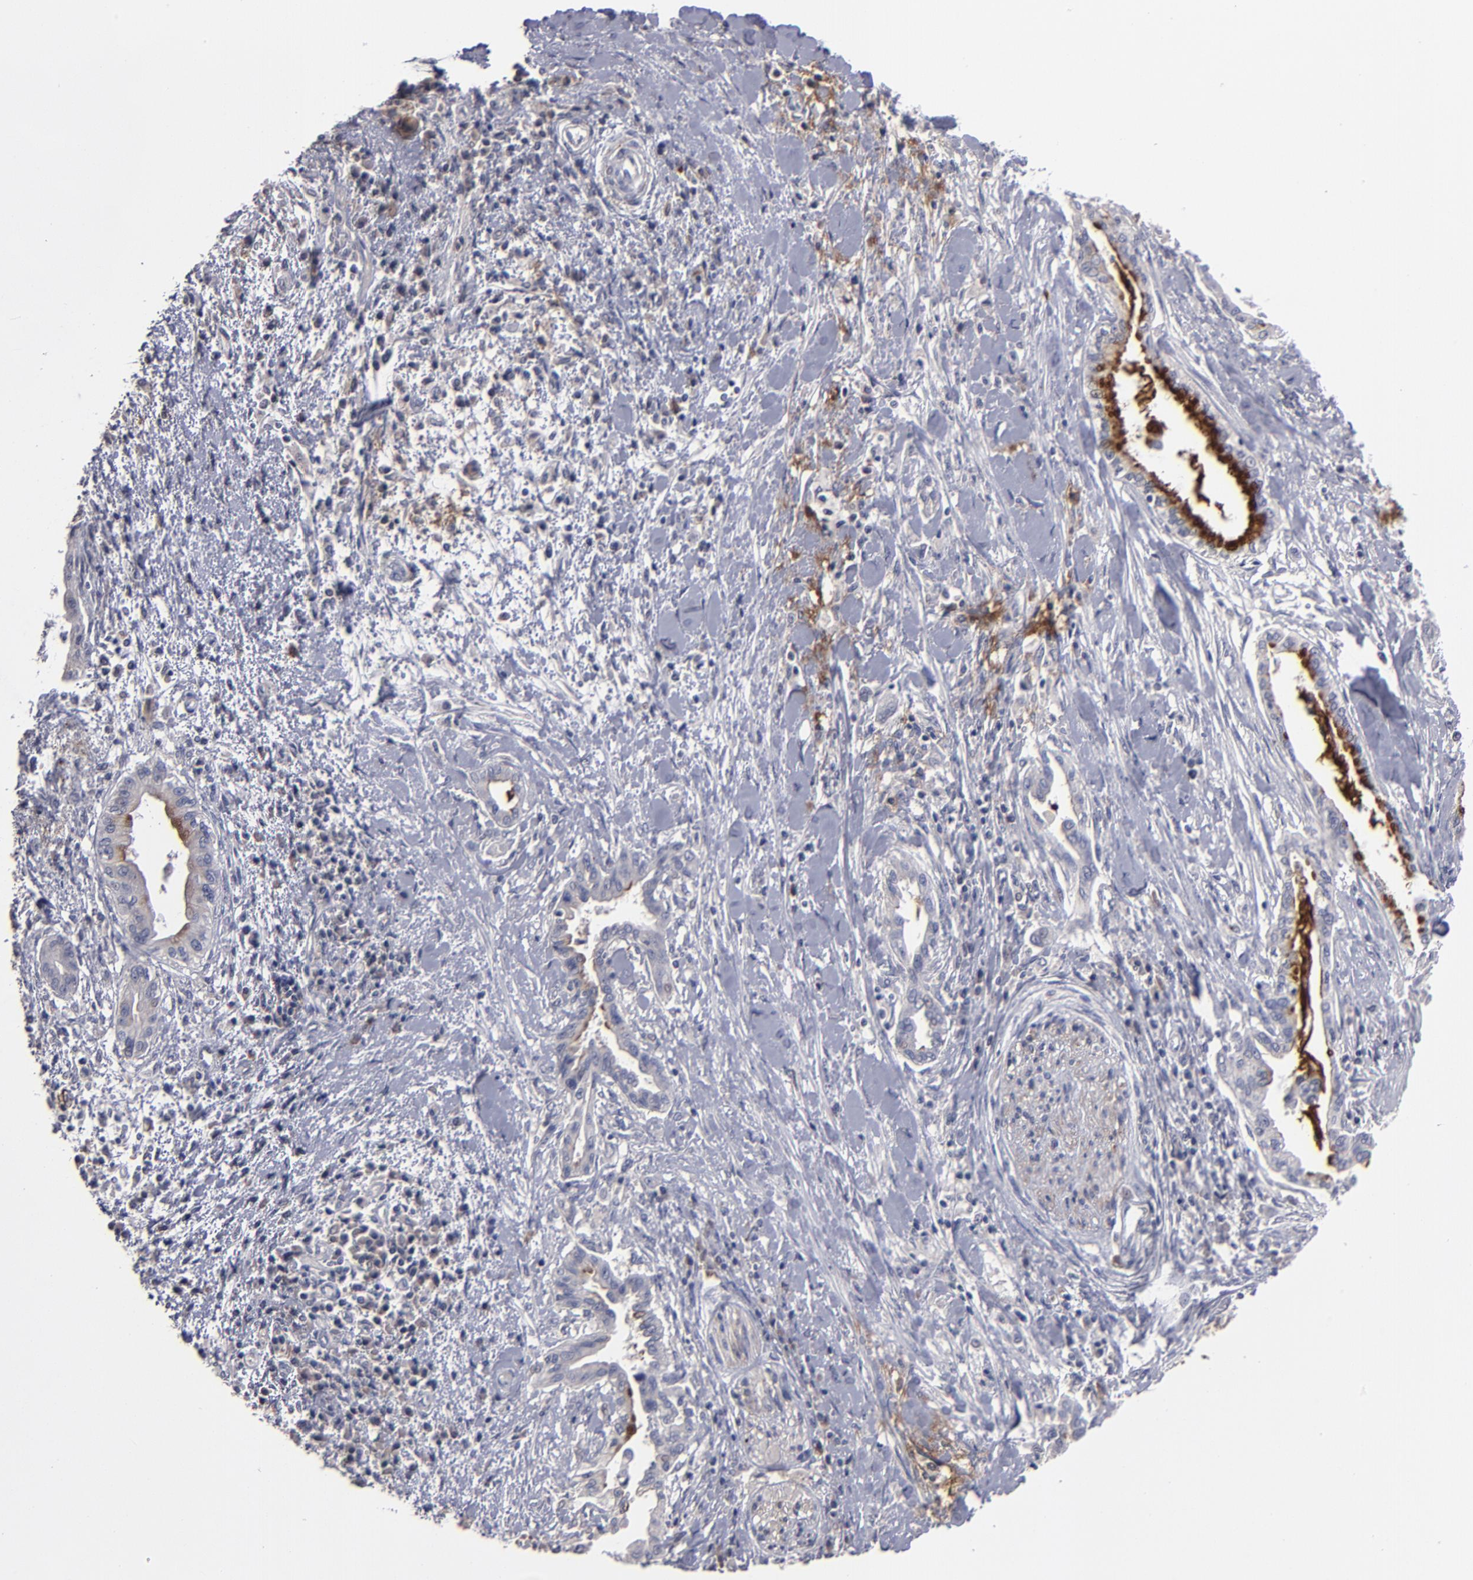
{"staining": {"intensity": "strong", "quantity": "25%-75%", "location": "cytoplasmic/membranous"}, "tissue": "pancreatic cancer", "cell_type": "Tumor cells", "image_type": "cancer", "snomed": [{"axis": "morphology", "description": "Adenocarcinoma, NOS"}, {"axis": "topography", "description": "Pancreas"}], "caption": "There is high levels of strong cytoplasmic/membranous expression in tumor cells of pancreatic adenocarcinoma, as demonstrated by immunohistochemical staining (brown color).", "gene": "GPM6B", "patient": {"sex": "female", "age": 64}}